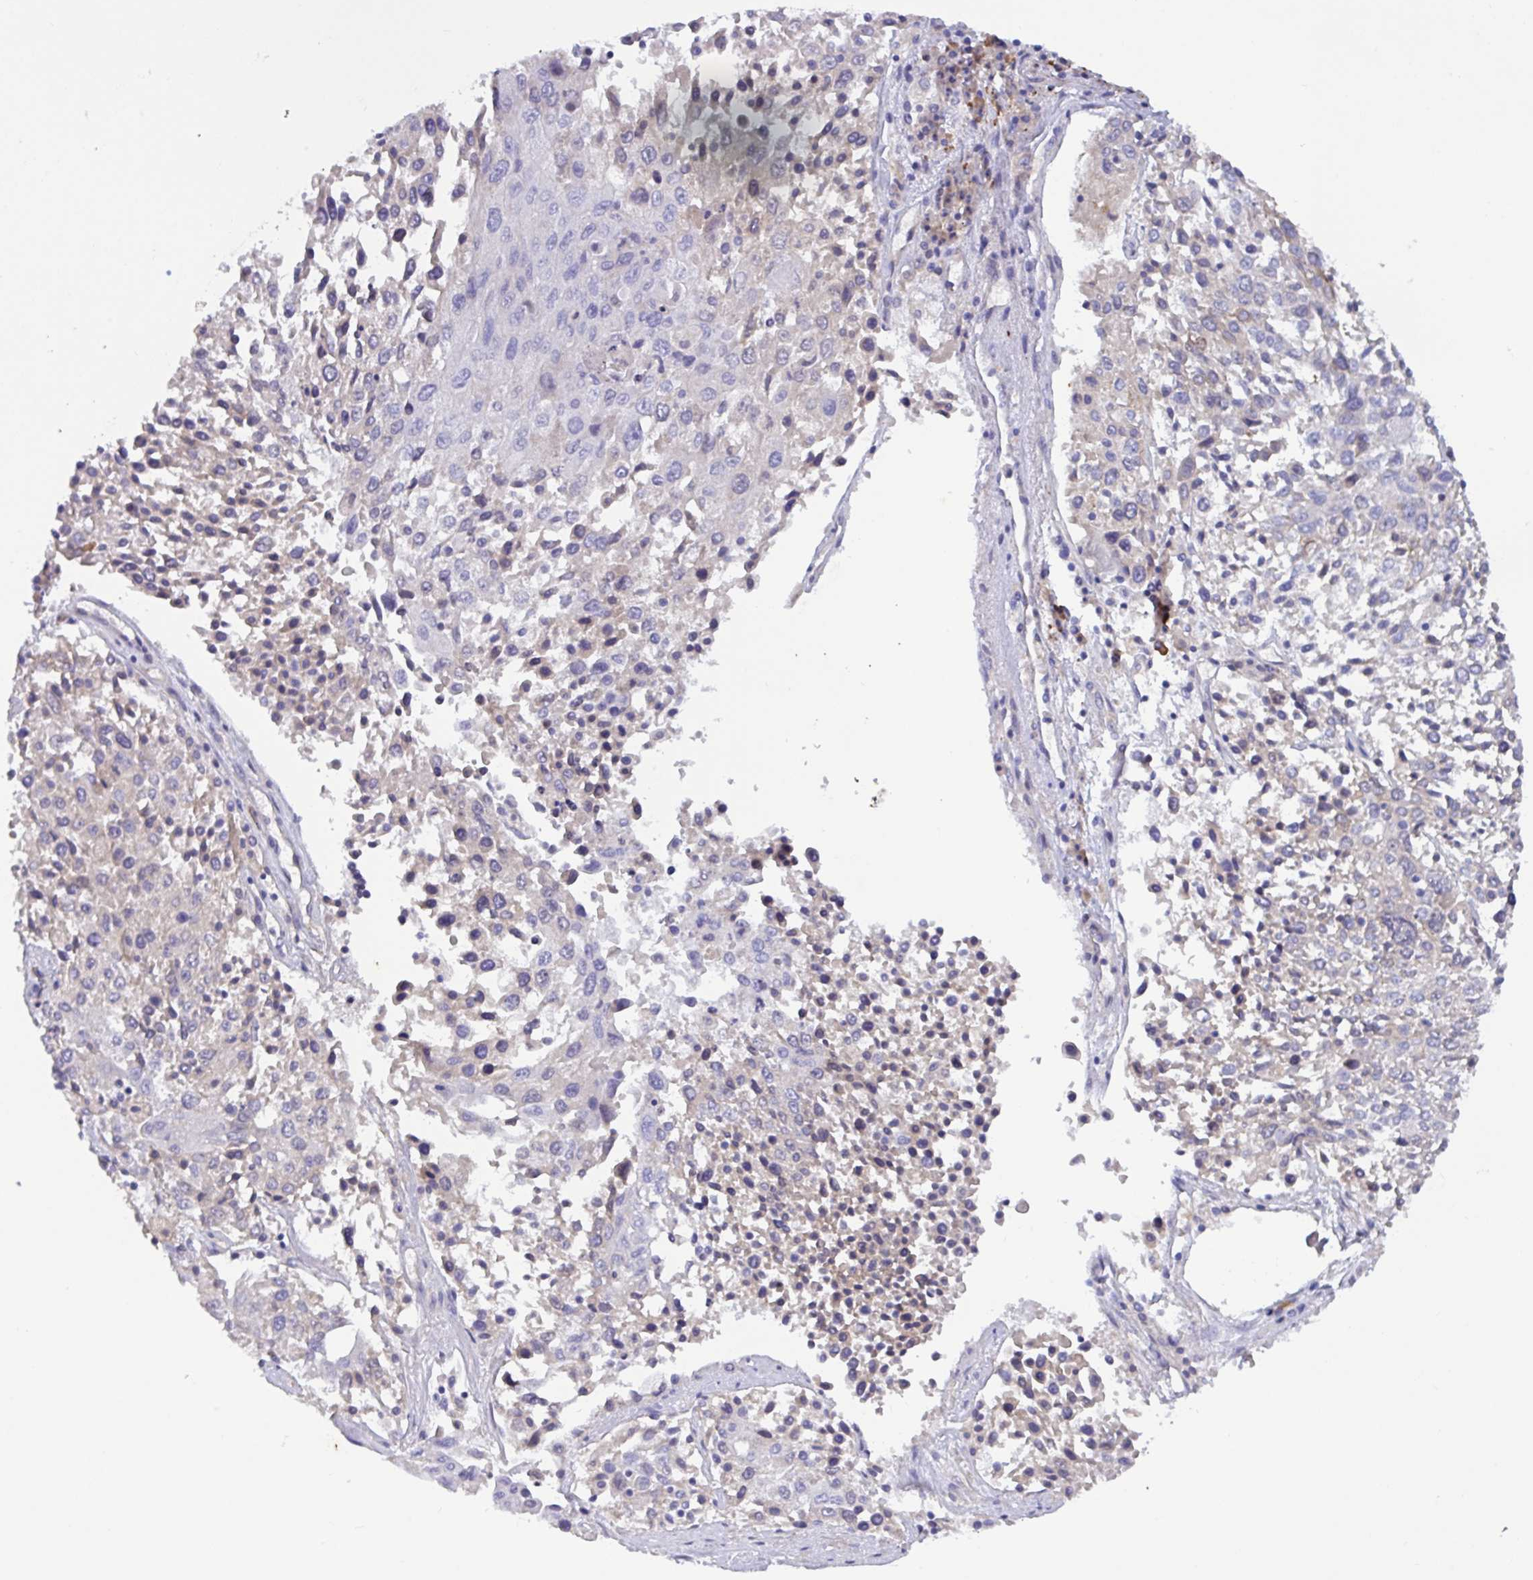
{"staining": {"intensity": "moderate", "quantity": "<25%", "location": "cytoplasmic/membranous"}, "tissue": "lung cancer", "cell_type": "Tumor cells", "image_type": "cancer", "snomed": [{"axis": "morphology", "description": "Squamous cell carcinoma, NOS"}, {"axis": "topography", "description": "Lung"}], "caption": "A brown stain highlights moderate cytoplasmic/membranous positivity of a protein in human lung cancer tumor cells.", "gene": "SLC66A1", "patient": {"sex": "male", "age": 65}}